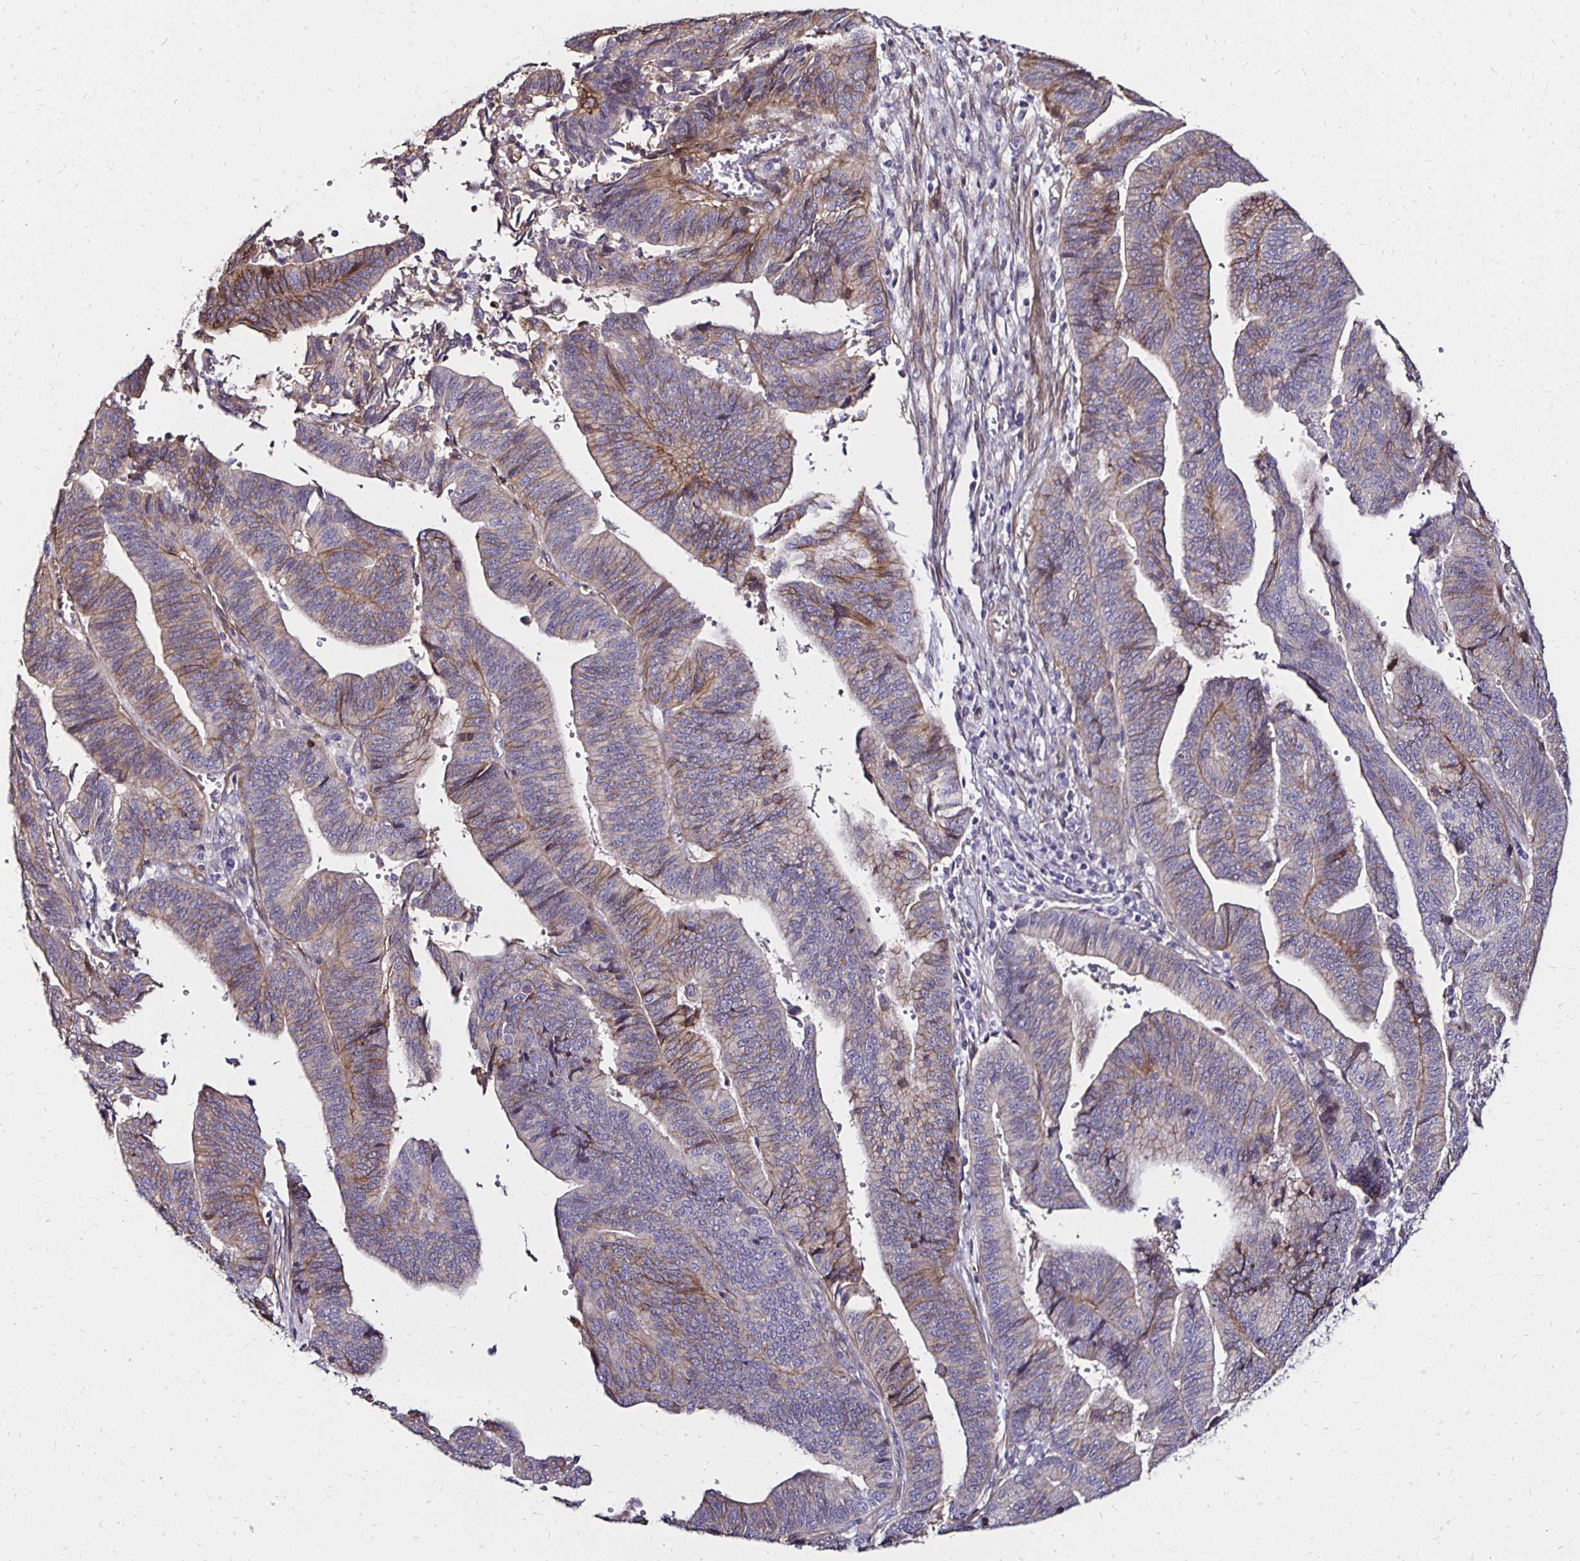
{"staining": {"intensity": "weak", "quantity": "25%-75%", "location": "cytoplasmic/membranous"}, "tissue": "endometrial cancer", "cell_type": "Tumor cells", "image_type": "cancer", "snomed": [{"axis": "morphology", "description": "Adenocarcinoma, NOS"}, {"axis": "topography", "description": "Endometrium"}], "caption": "Protein analysis of endometrial cancer (adenocarcinoma) tissue demonstrates weak cytoplasmic/membranous positivity in approximately 25%-75% of tumor cells.", "gene": "ITGB1", "patient": {"sex": "female", "age": 65}}